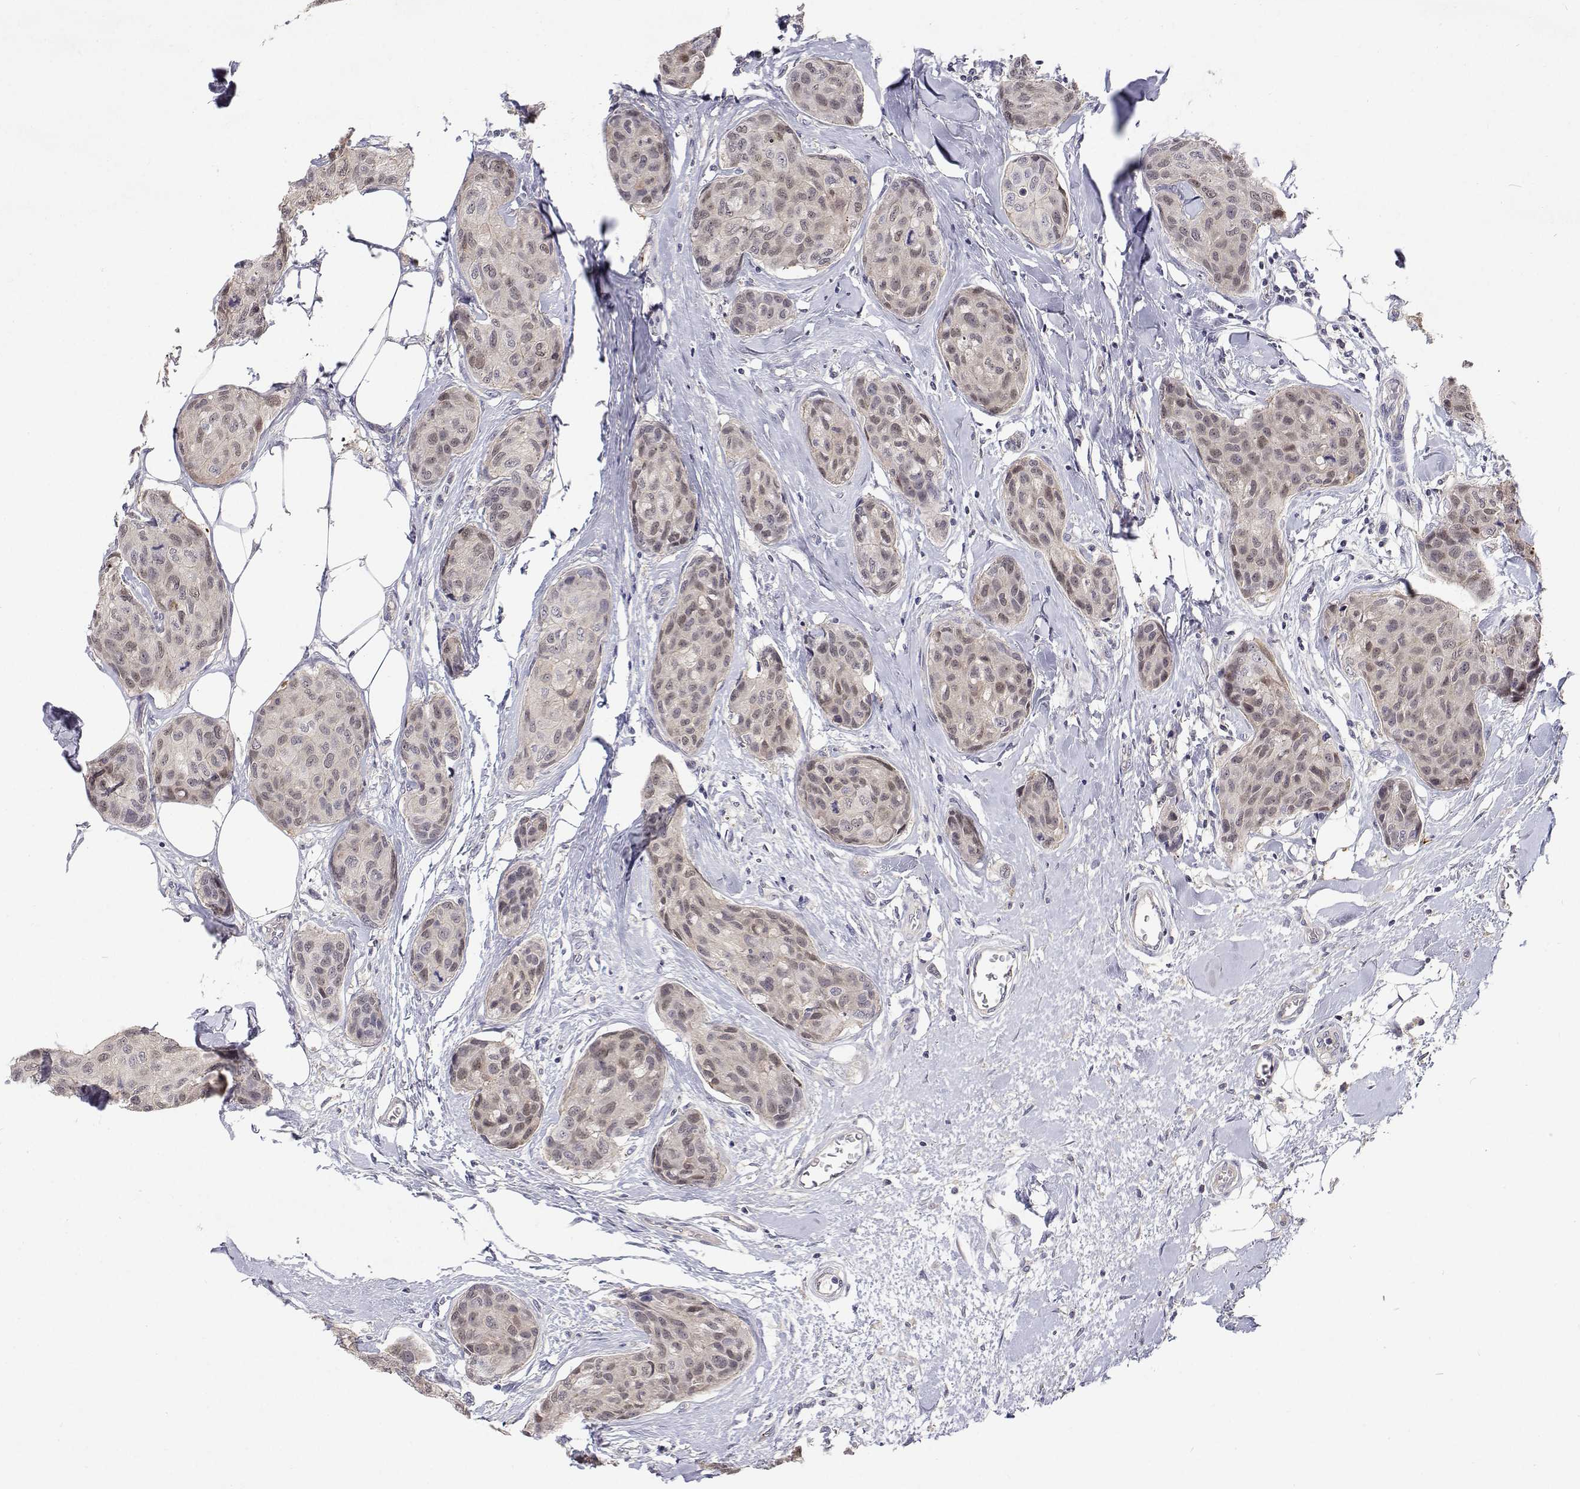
{"staining": {"intensity": "weak", "quantity": "25%-75%", "location": "nuclear"}, "tissue": "breast cancer", "cell_type": "Tumor cells", "image_type": "cancer", "snomed": [{"axis": "morphology", "description": "Duct carcinoma"}, {"axis": "topography", "description": "Breast"}], "caption": "Brown immunohistochemical staining in human breast cancer (infiltrating ductal carcinoma) exhibits weak nuclear staining in about 25%-75% of tumor cells.", "gene": "MYPN", "patient": {"sex": "female", "age": 80}}